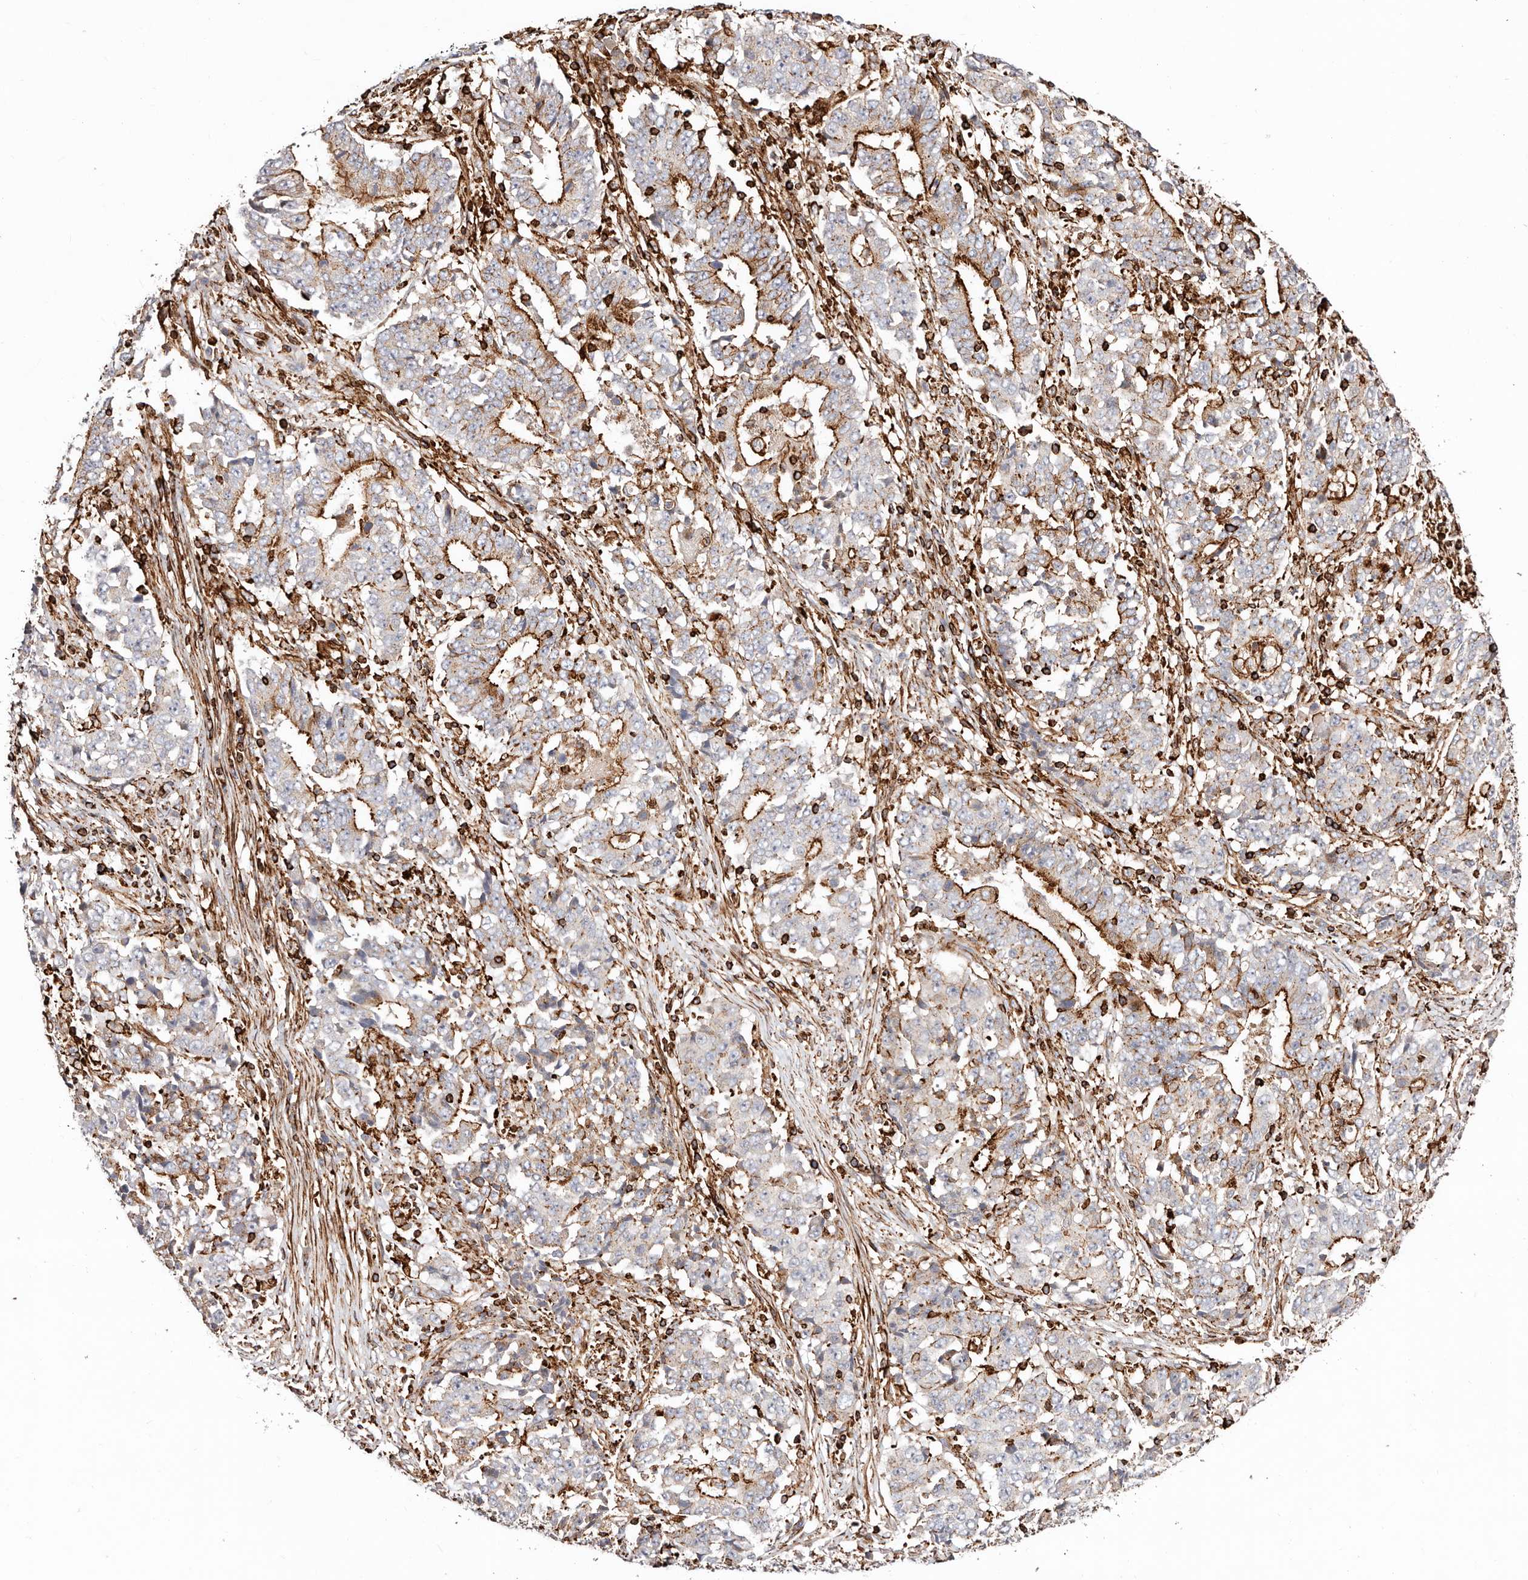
{"staining": {"intensity": "moderate", "quantity": "25%-75%", "location": "cytoplasmic/membranous"}, "tissue": "stomach cancer", "cell_type": "Tumor cells", "image_type": "cancer", "snomed": [{"axis": "morphology", "description": "Adenocarcinoma, NOS"}, {"axis": "topography", "description": "Stomach"}], "caption": "This histopathology image displays stomach adenocarcinoma stained with immunohistochemistry (IHC) to label a protein in brown. The cytoplasmic/membranous of tumor cells show moderate positivity for the protein. Nuclei are counter-stained blue.", "gene": "PTPN22", "patient": {"sex": "male", "age": 59}}